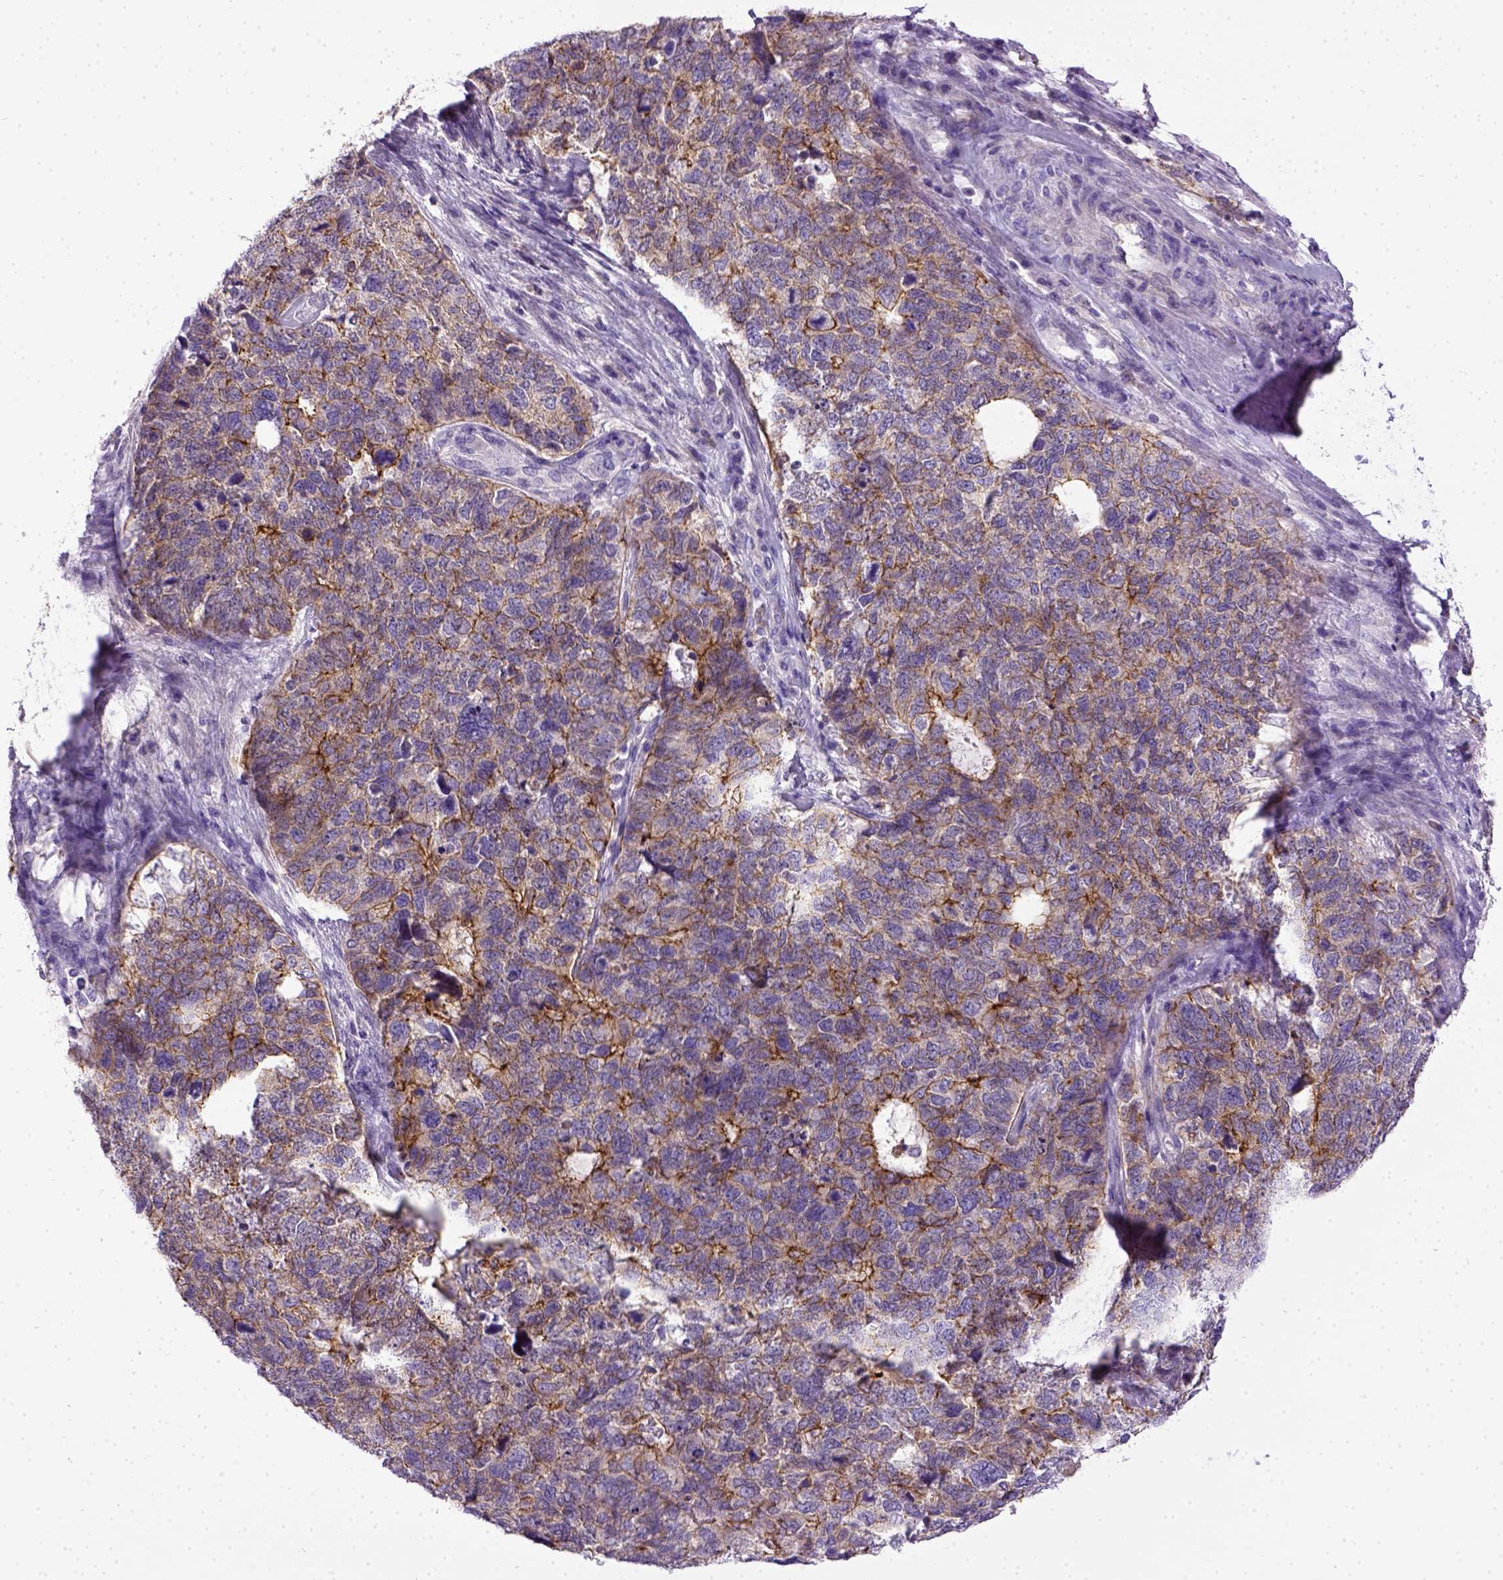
{"staining": {"intensity": "moderate", "quantity": "25%-75%", "location": "cytoplasmic/membranous"}, "tissue": "cervical cancer", "cell_type": "Tumor cells", "image_type": "cancer", "snomed": [{"axis": "morphology", "description": "Squamous cell carcinoma, NOS"}, {"axis": "topography", "description": "Cervix"}], "caption": "The histopathology image demonstrates immunohistochemical staining of squamous cell carcinoma (cervical). There is moderate cytoplasmic/membranous staining is seen in about 25%-75% of tumor cells.", "gene": "CDH1", "patient": {"sex": "female", "age": 63}}